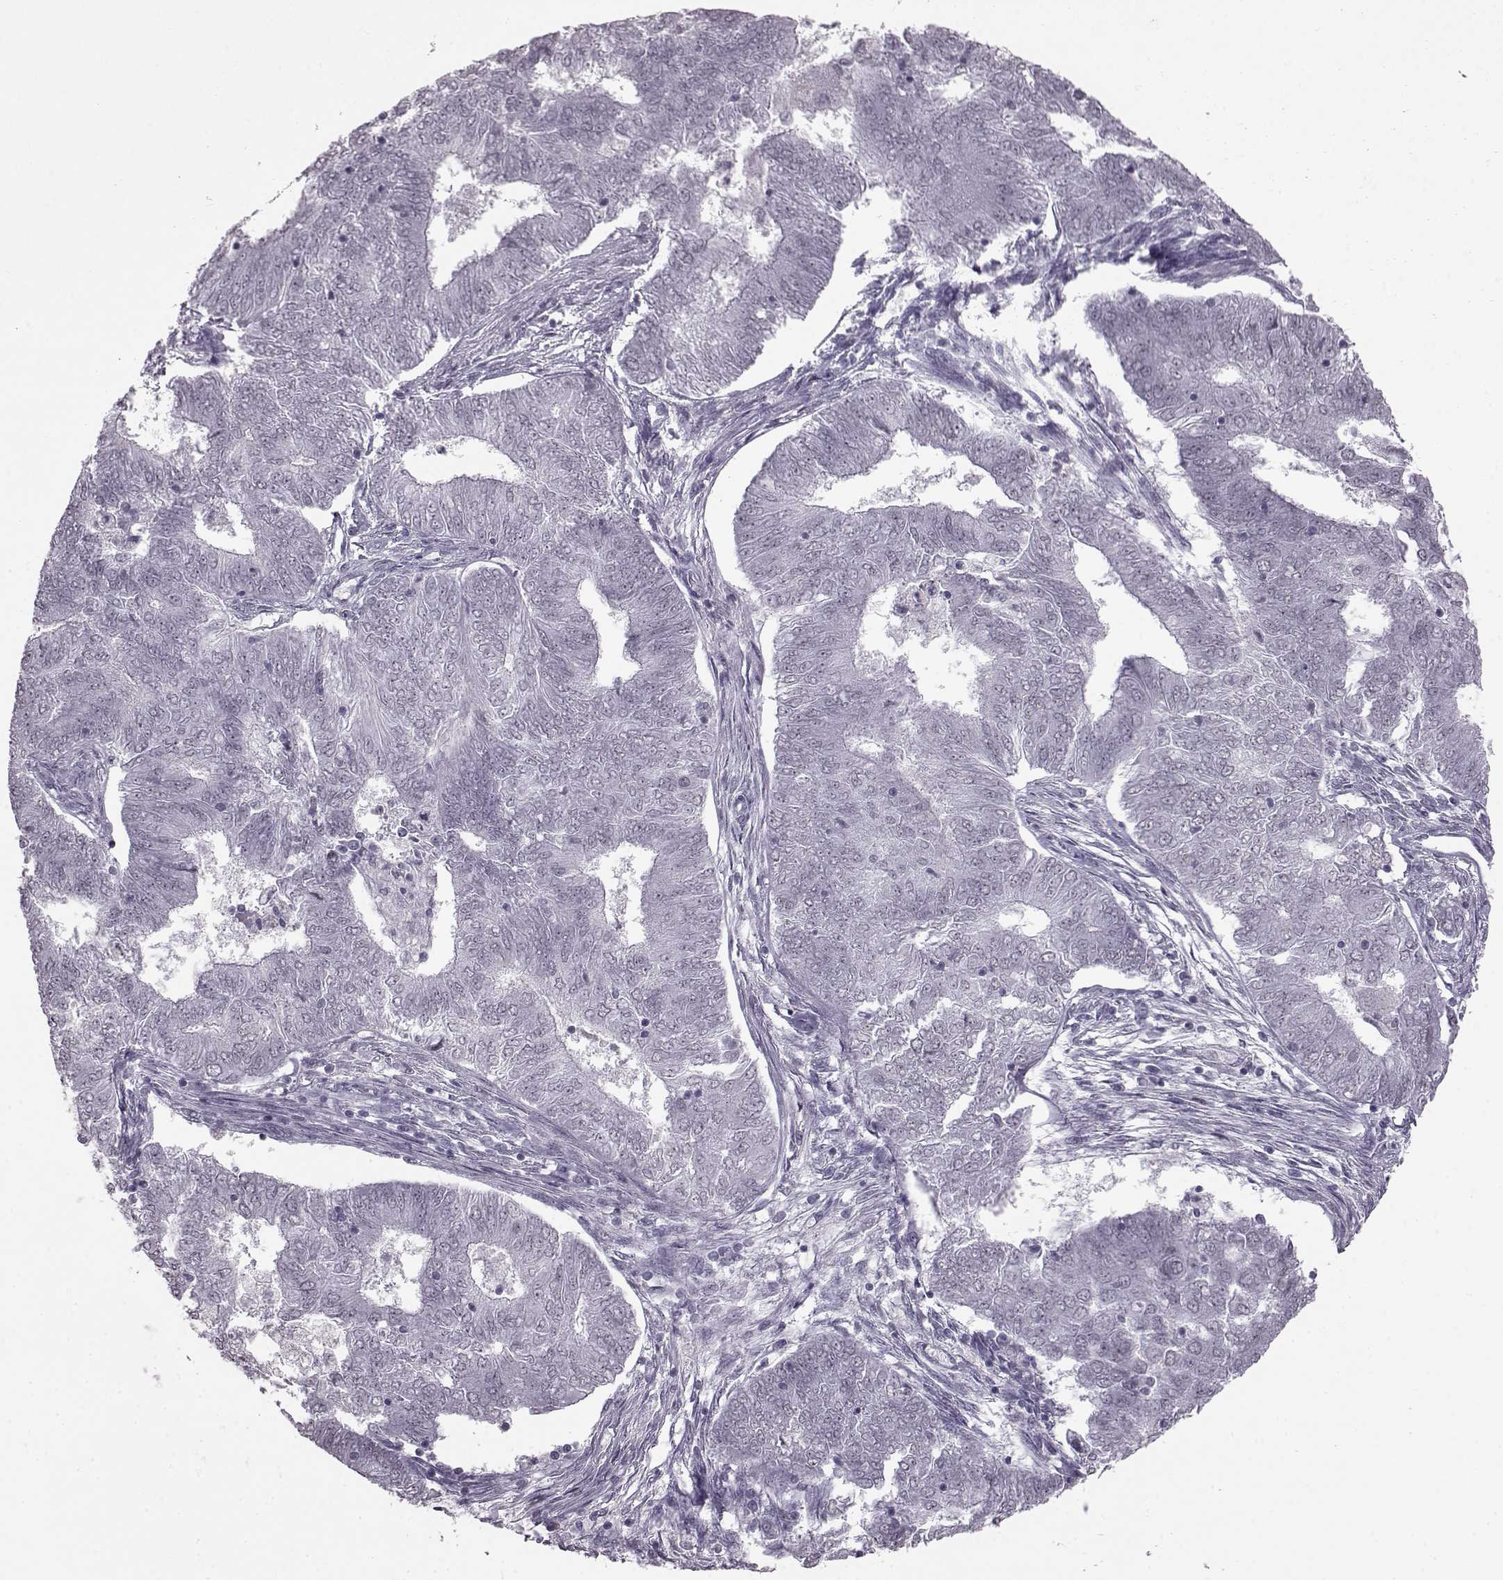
{"staining": {"intensity": "negative", "quantity": "none", "location": "none"}, "tissue": "endometrial cancer", "cell_type": "Tumor cells", "image_type": "cancer", "snomed": [{"axis": "morphology", "description": "Adenocarcinoma, NOS"}, {"axis": "topography", "description": "Endometrium"}], "caption": "The immunohistochemistry image has no significant positivity in tumor cells of endometrial cancer (adenocarcinoma) tissue. (Brightfield microscopy of DAB (3,3'-diaminobenzidine) immunohistochemistry at high magnification).", "gene": "SLC28A2", "patient": {"sex": "female", "age": 62}}